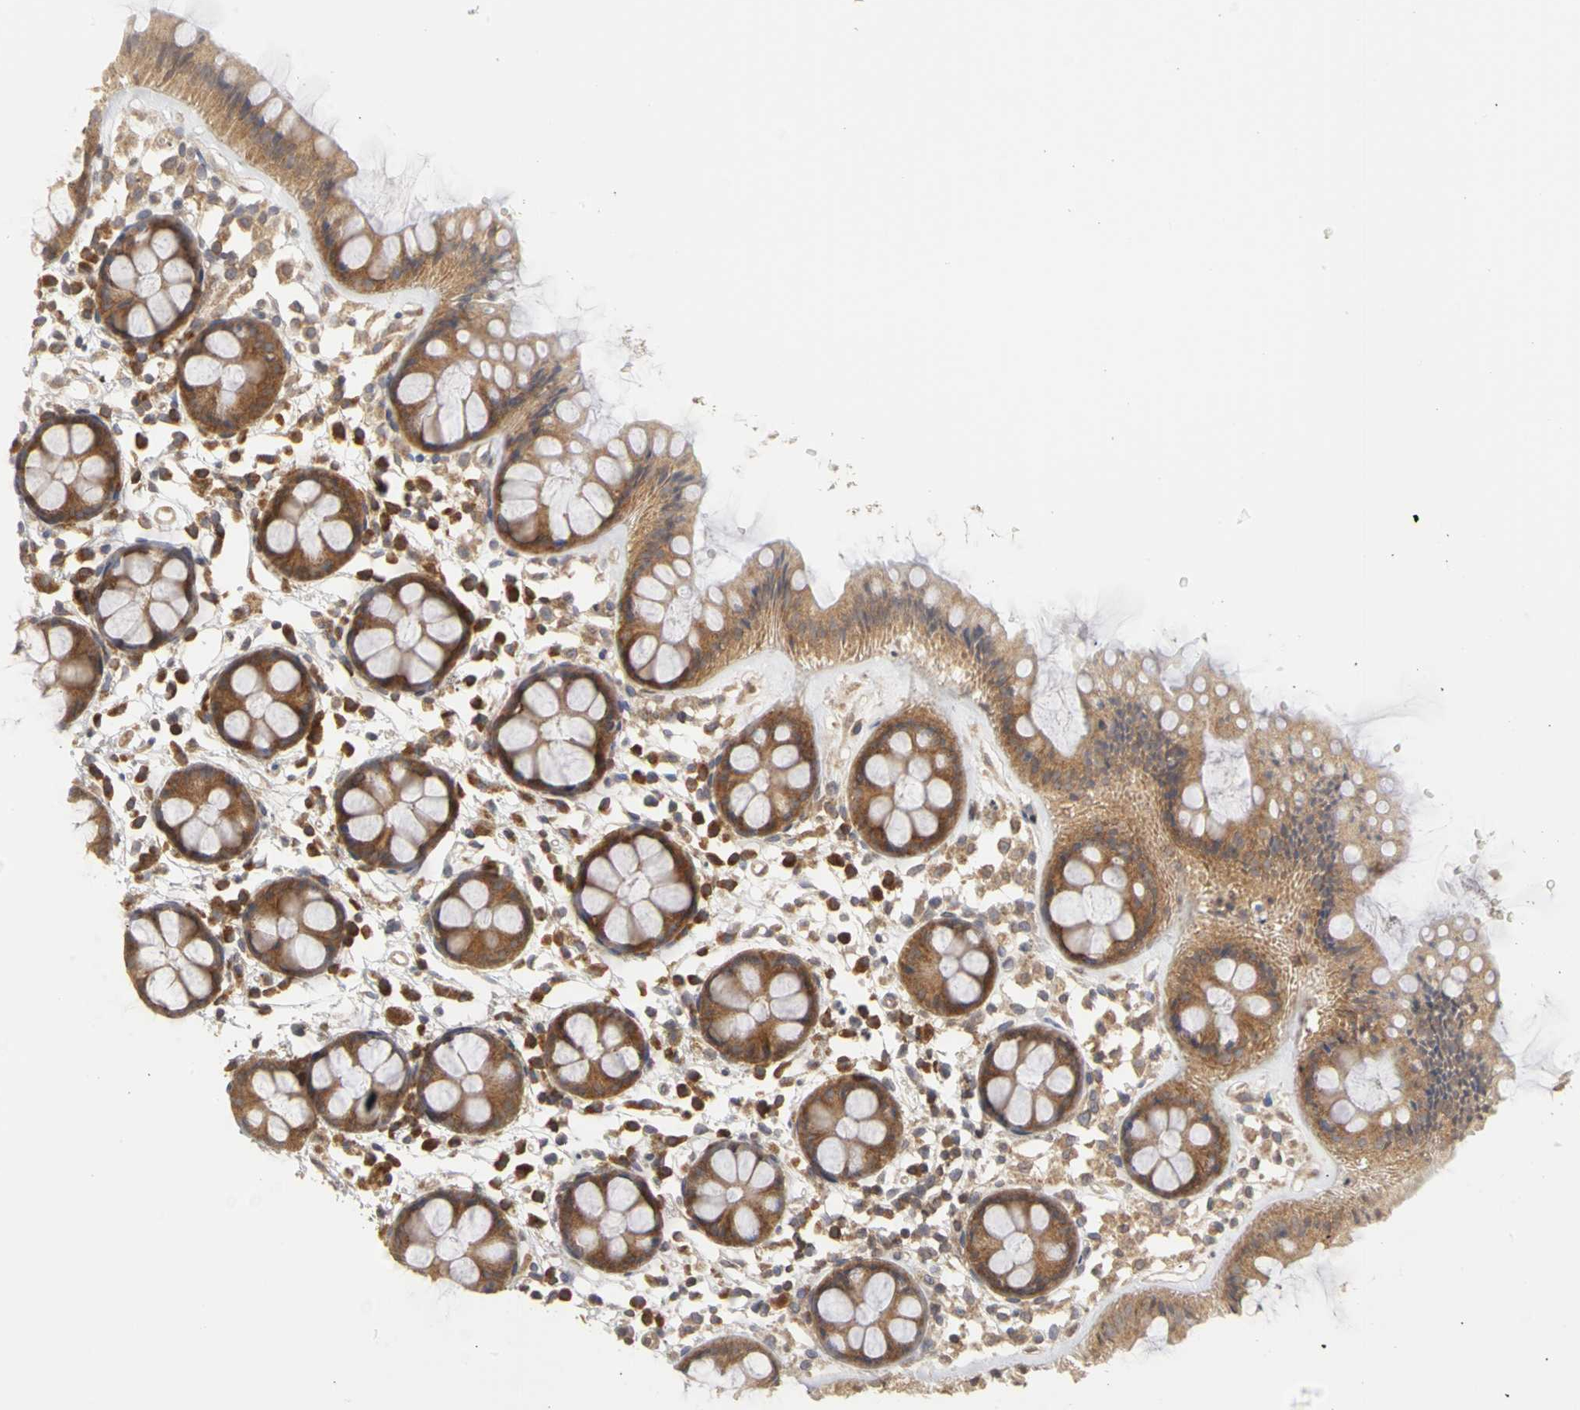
{"staining": {"intensity": "strong", "quantity": ">75%", "location": "cytoplasmic/membranous"}, "tissue": "rectum", "cell_type": "Glandular cells", "image_type": "normal", "snomed": [{"axis": "morphology", "description": "Normal tissue, NOS"}, {"axis": "topography", "description": "Rectum"}], "caption": "Unremarkable rectum displays strong cytoplasmic/membranous positivity in approximately >75% of glandular cells, visualized by immunohistochemistry.", "gene": "IRAK1", "patient": {"sex": "female", "age": 66}}